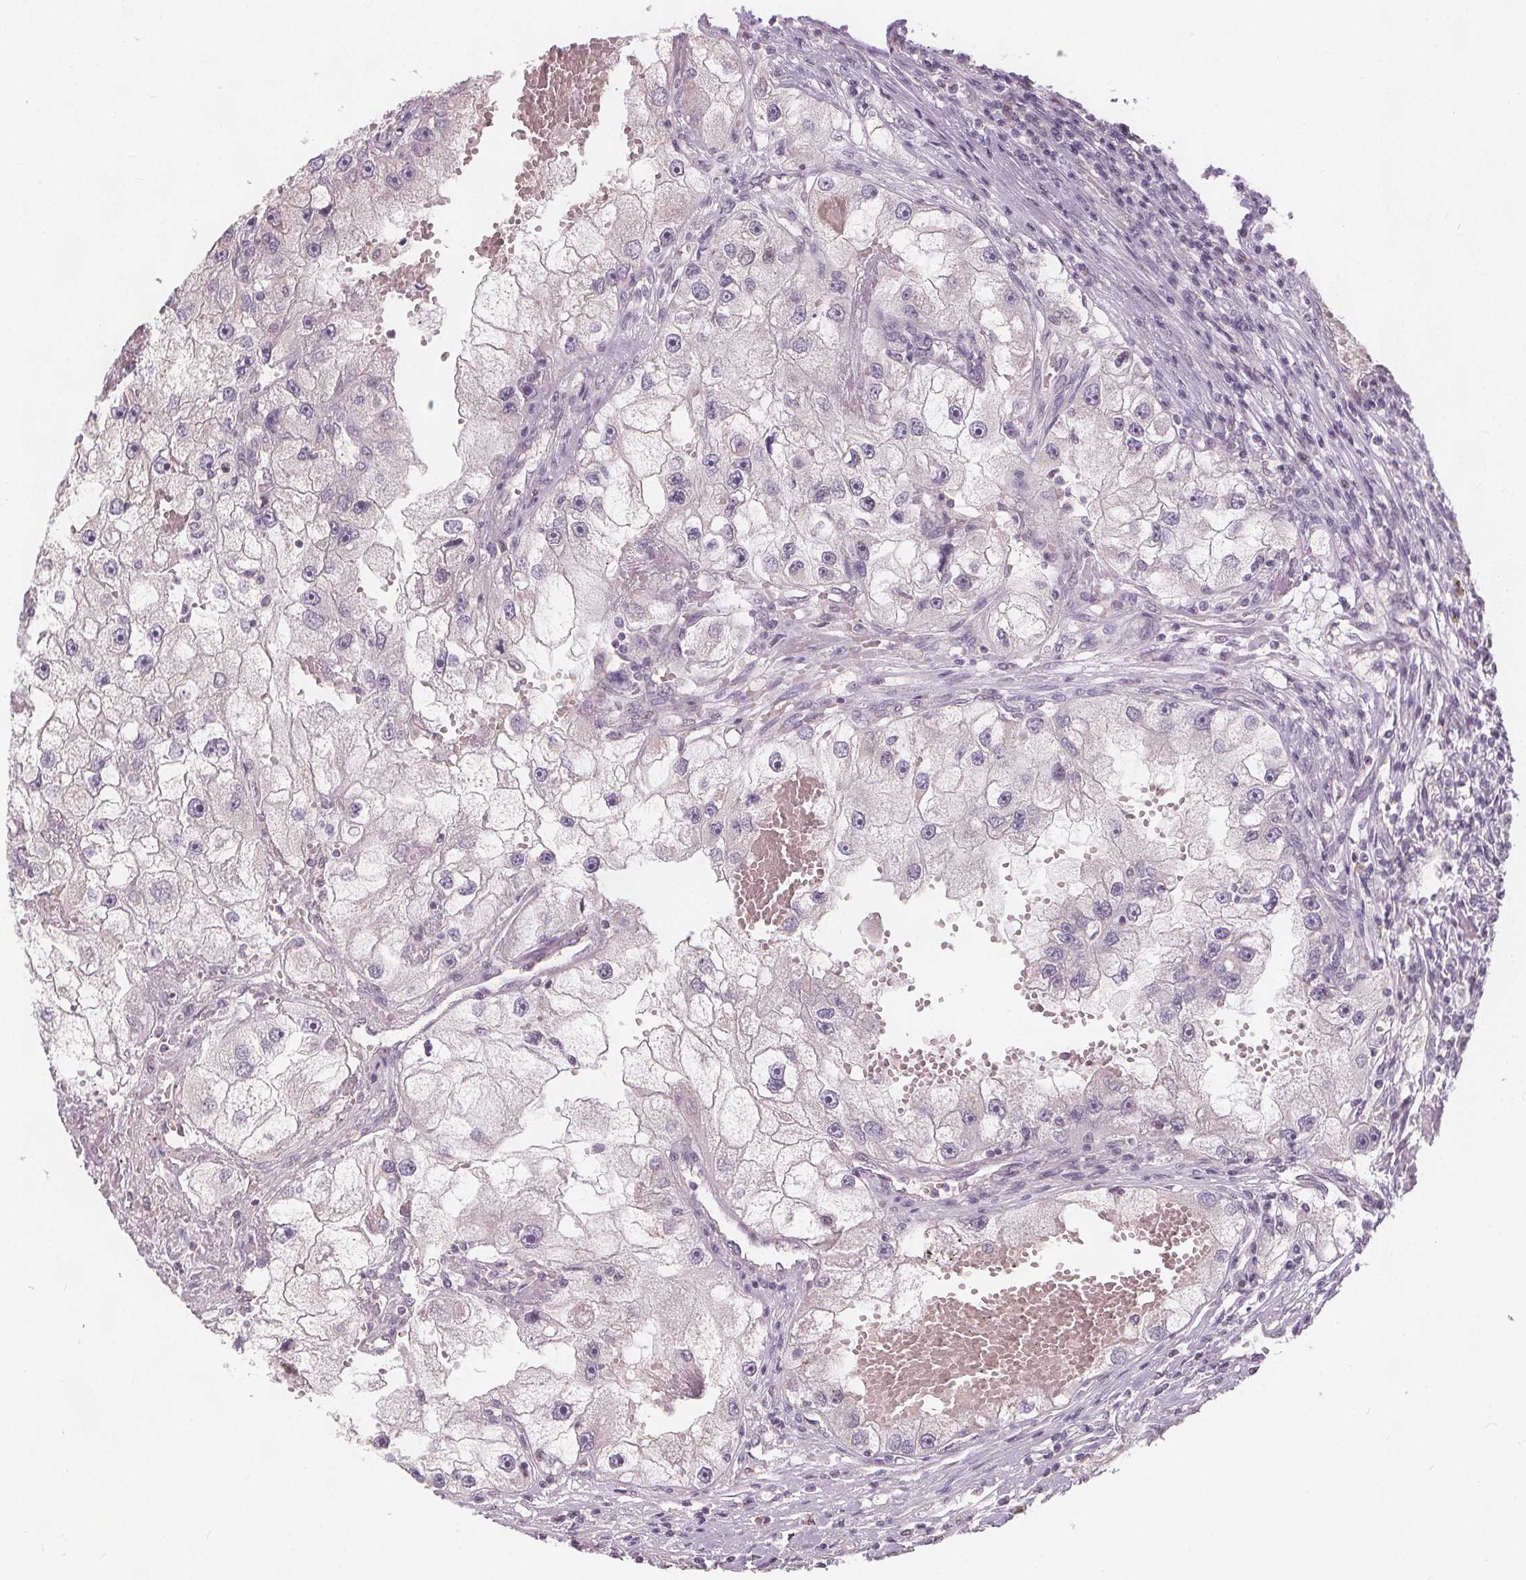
{"staining": {"intensity": "negative", "quantity": "none", "location": "none"}, "tissue": "renal cancer", "cell_type": "Tumor cells", "image_type": "cancer", "snomed": [{"axis": "morphology", "description": "Adenocarcinoma, NOS"}, {"axis": "topography", "description": "Kidney"}], "caption": "Immunohistochemistry (IHC) micrograph of renal adenocarcinoma stained for a protein (brown), which displays no staining in tumor cells.", "gene": "TIPIN", "patient": {"sex": "male", "age": 63}}